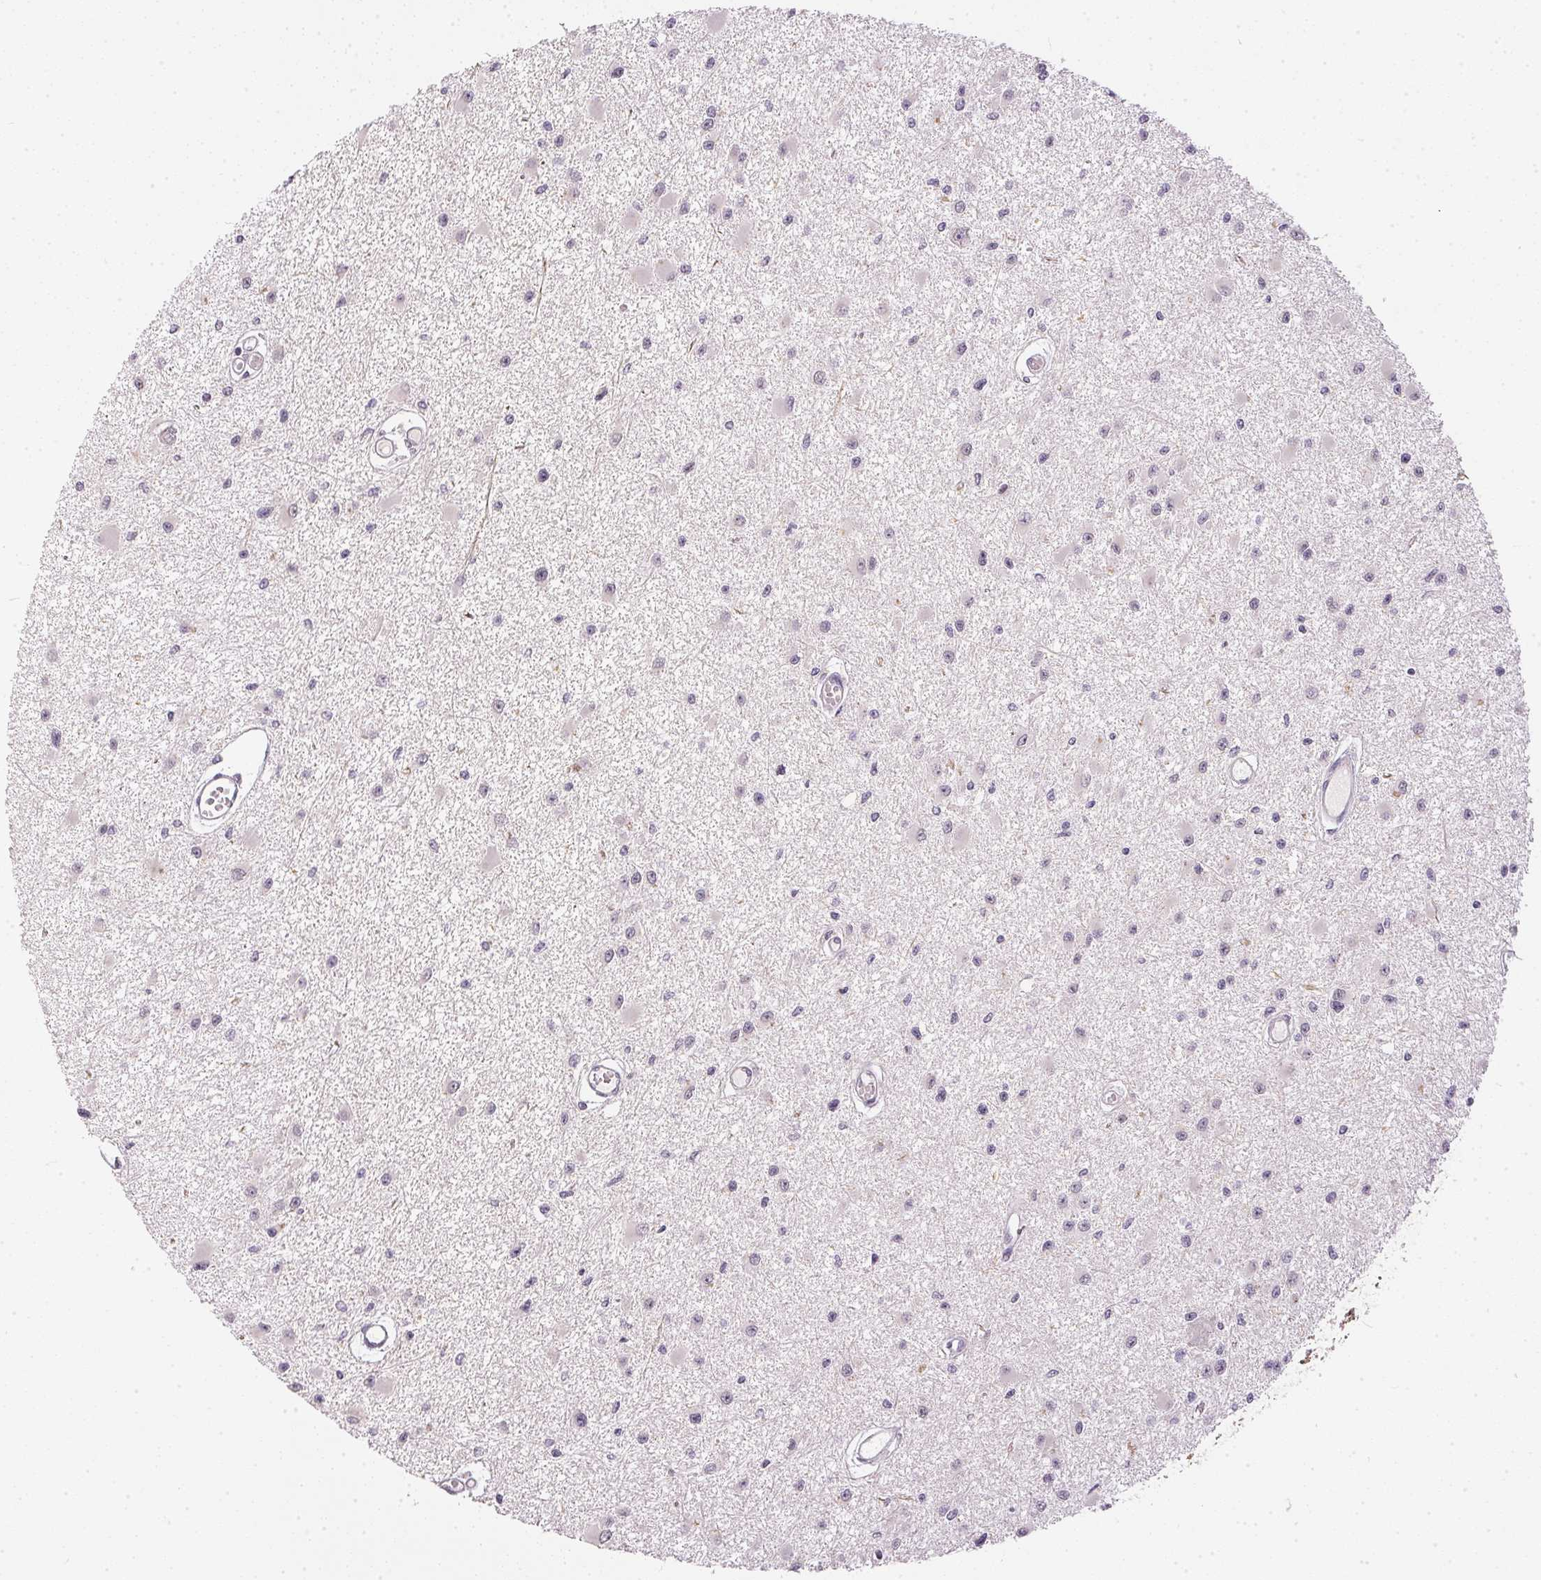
{"staining": {"intensity": "negative", "quantity": "none", "location": "none"}, "tissue": "glioma", "cell_type": "Tumor cells", "image_type": "cancer", "snomed": [{"axis": "morphology", "description": "Glioma, malignant, High grade"}, {"axis": "topography", "description": "Brain"}], "caption": "The histopathology image displays no significant positivity in tumor cells of malignant glioma (high-grade). The staining is performed using DAB (3,3'-diaminobenzidine) brown chromogen with nuclei counter-stained in using hematoxylin.", "gene": "TTC23L", "patient": {"sex": "male", "age": 54}}